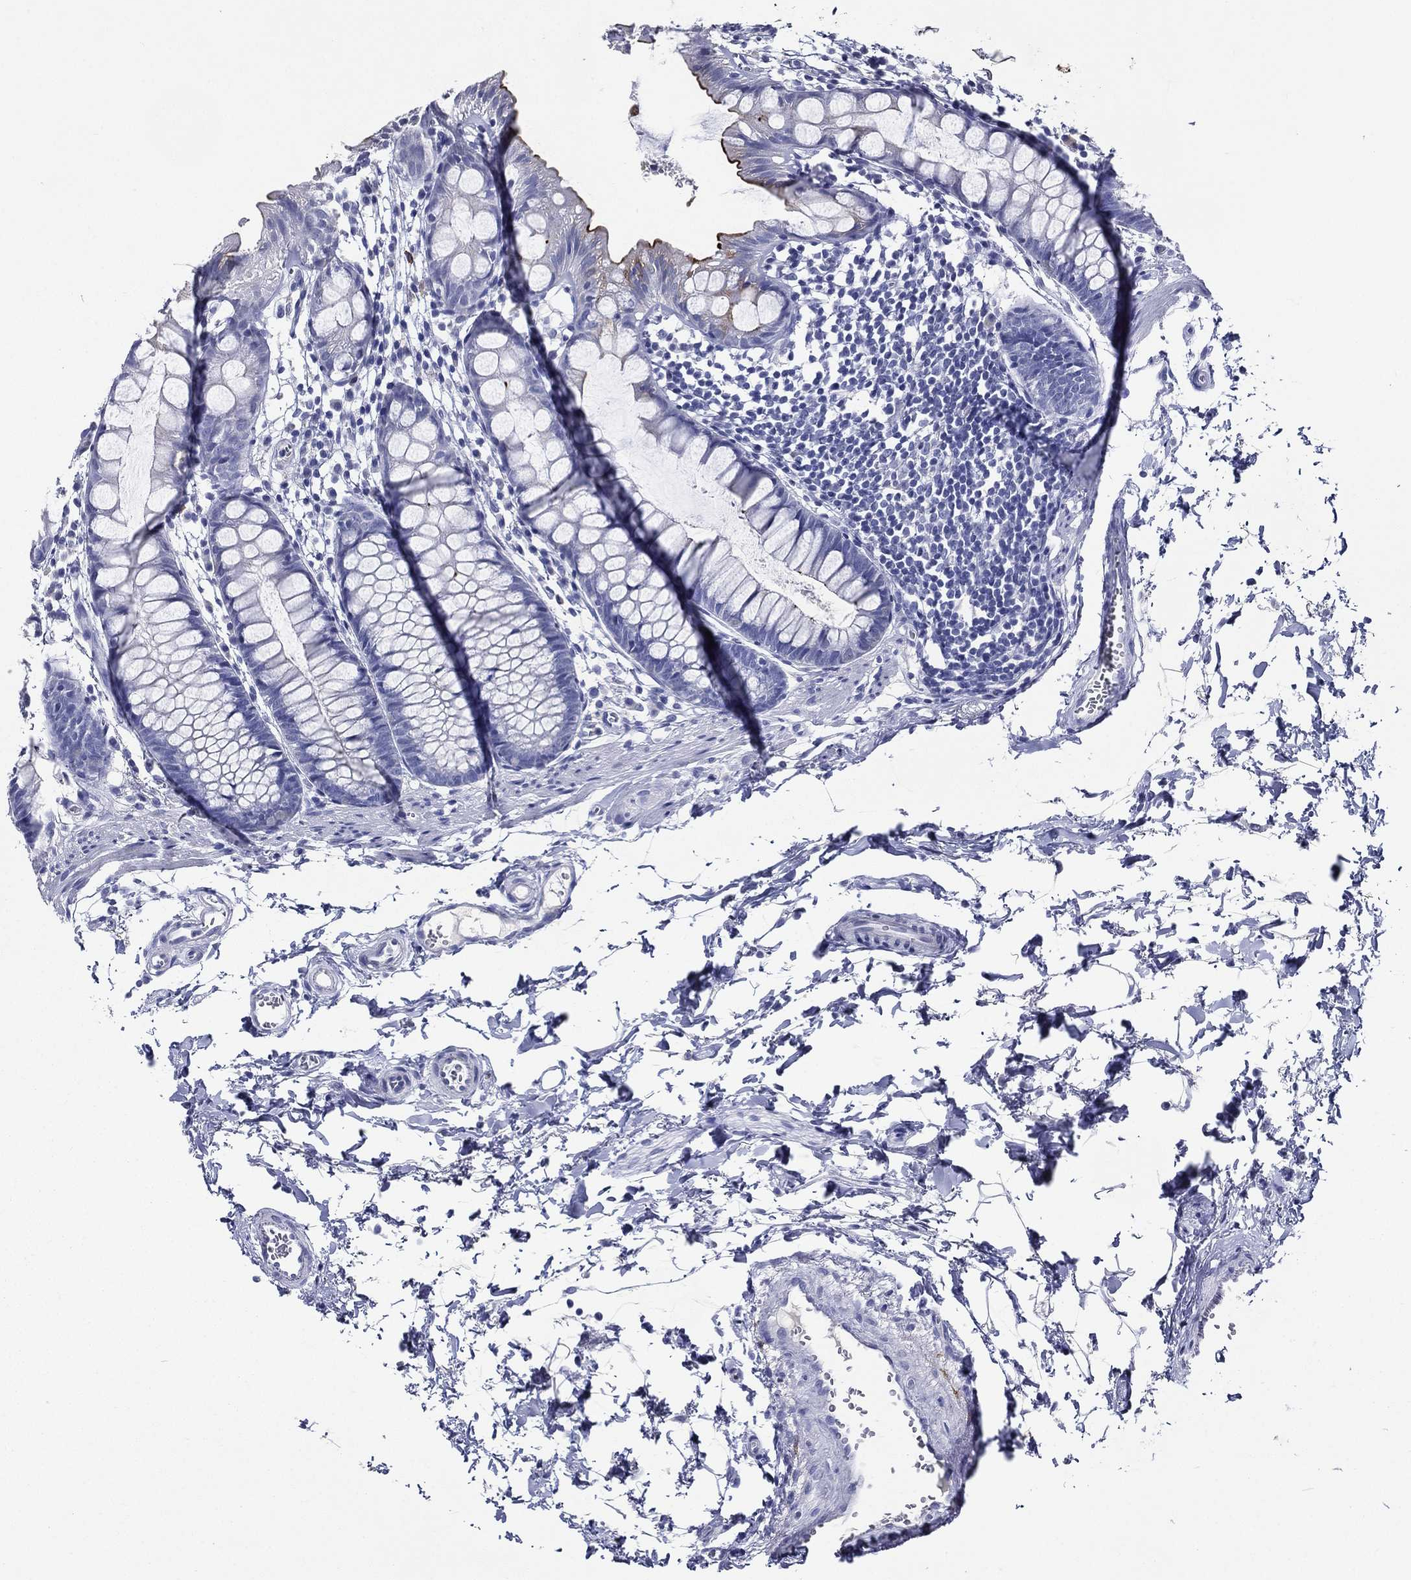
{"staining": {"intensity": "moderate", "quantity": "<25%", "location": "cytoplasmic/membranous"}, "tissue": "rectum", "cell_type": "Glandular cells", "image_type": "normal", "snomed": [{"axis": "morphology", "description": "Normal tissue, NOS"}, {"axis": "topography", "description": "Rectum"}], "caption": "Immunohistochemistry (DAB (3,3'-diaminobenzidine)) staining of benign rectum demonstrates moderate cytoplasmic/membranous protein staining in about <25% of glandular cells.", "gene": "ACE2", "patient": {"sex": "male", "age": 57}}